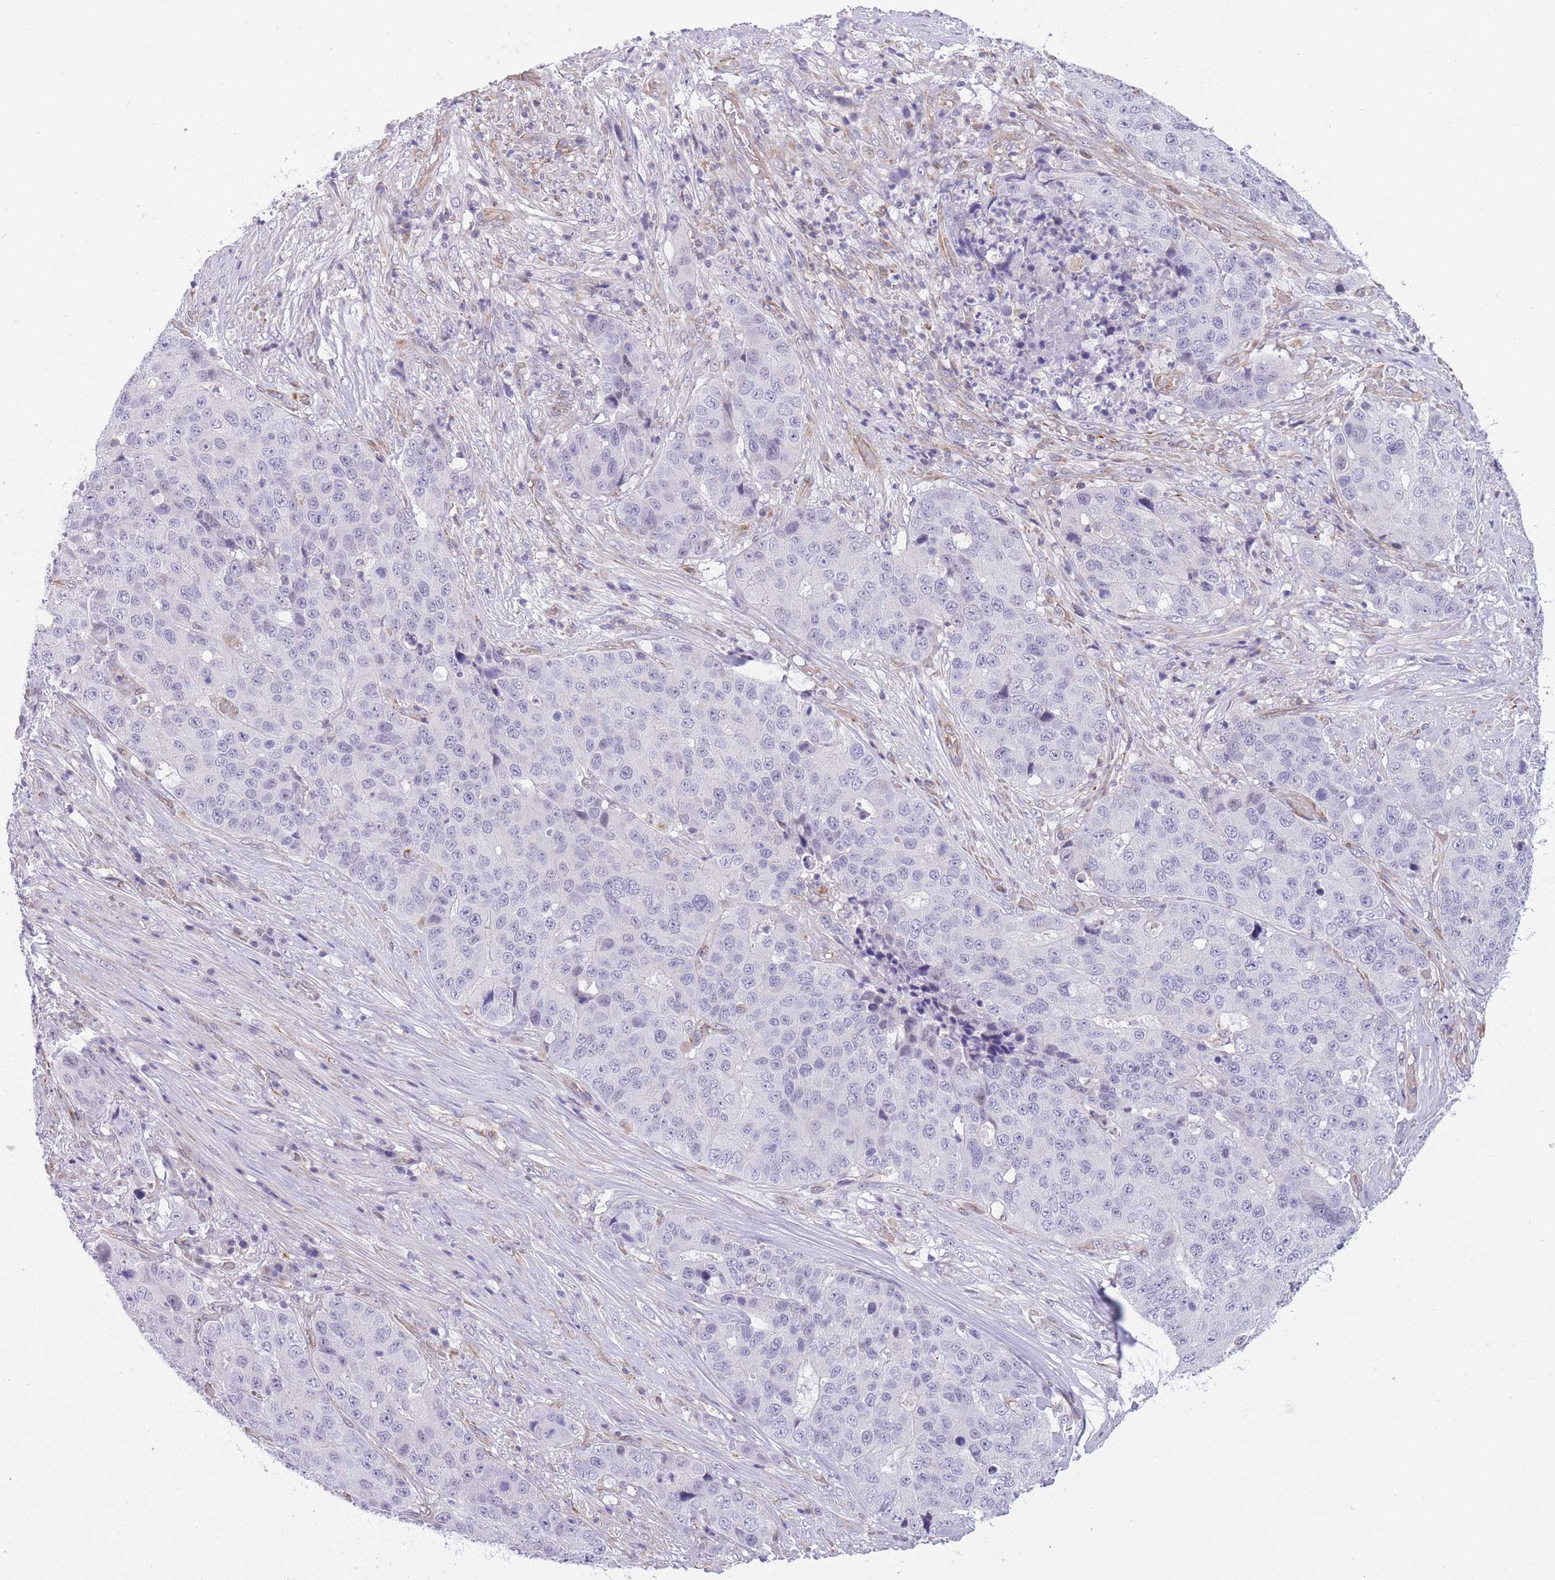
{"staining": {"intensity": "negative", "quantity": "none", "location": "none"}, "tissue": "stomach cancer", "cell_type": "Tumor cells", "image_type": "cancer", "snomed": [{"axis": "morphology", "description": "Adenocarcinoma, NOS"}, {"axis": "topography", "description": "Stomach"}], "caption": "There is no significant staining in tumor cells of stomach cancer (adenocarcinoma). The staining was performed using DAB to visualize the protein expression in brown, while the nuclei were stained in blue with hematoxylin (Magnification: 20x).", "gene": "MEIOSIN", "patient": {"sex": "male", "age": 71}}